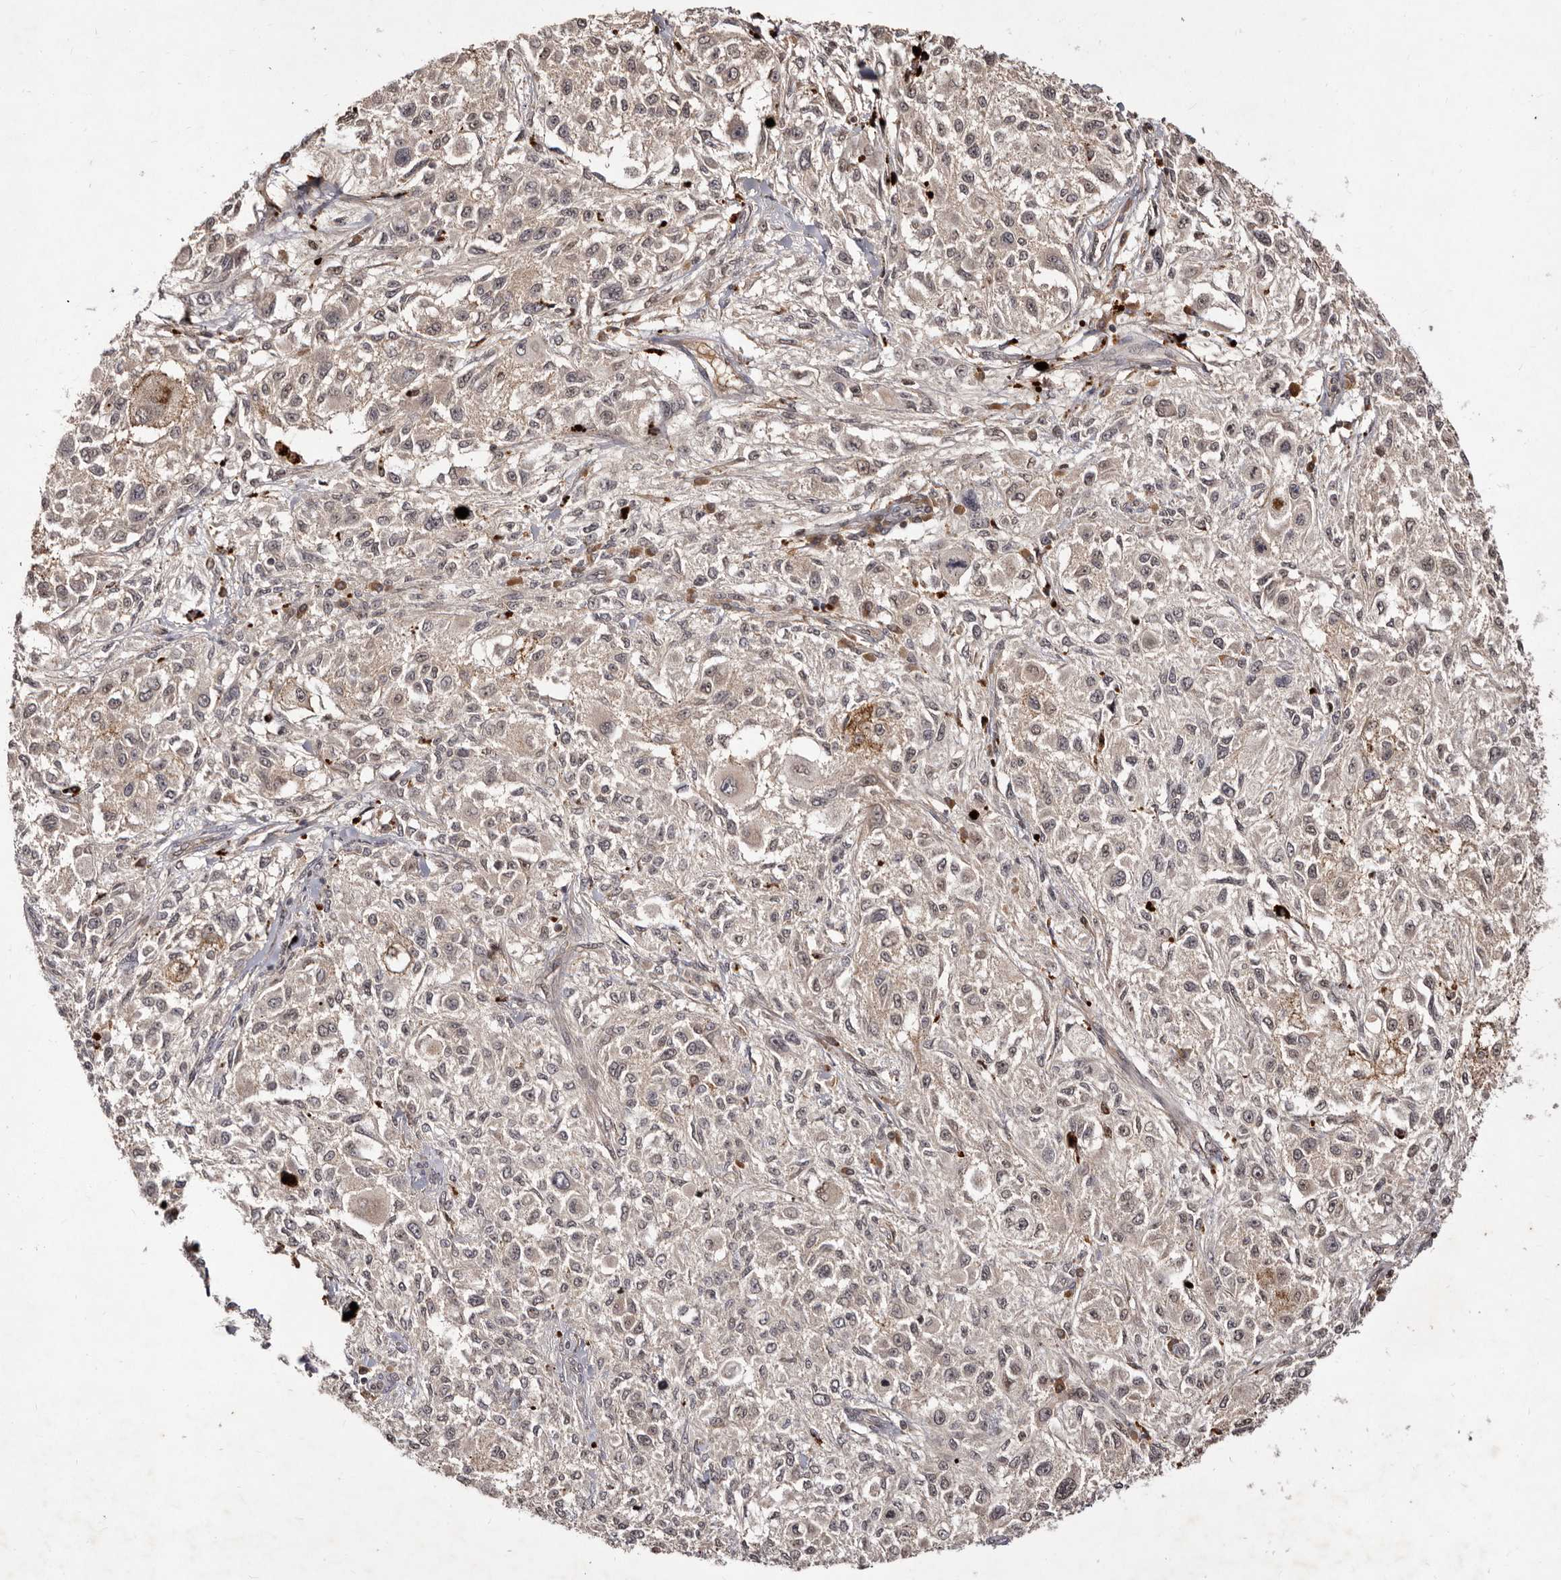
{"staining": {"intensity": "weak", "quantity": "<25%", "location": "cytoplasmic/membranous"}, "tissue": "melanoma", "cell_type": "Tumor cells", "image_type": "cancer", "snomed": [{"axis": "morphology", "description": "Necrosis, NOS"}, {"axis": "morphology", "description": "Malignant melanoma, NOS"}, {"axis": "topography", "description": "Skin"}], "caption": "Human malignant melanoma stained for a protein using immunohistochemistry demonstrates no expression in tumor cells.", "gene": "LCORL", "patient": {"sex": "female", "age": 87}}